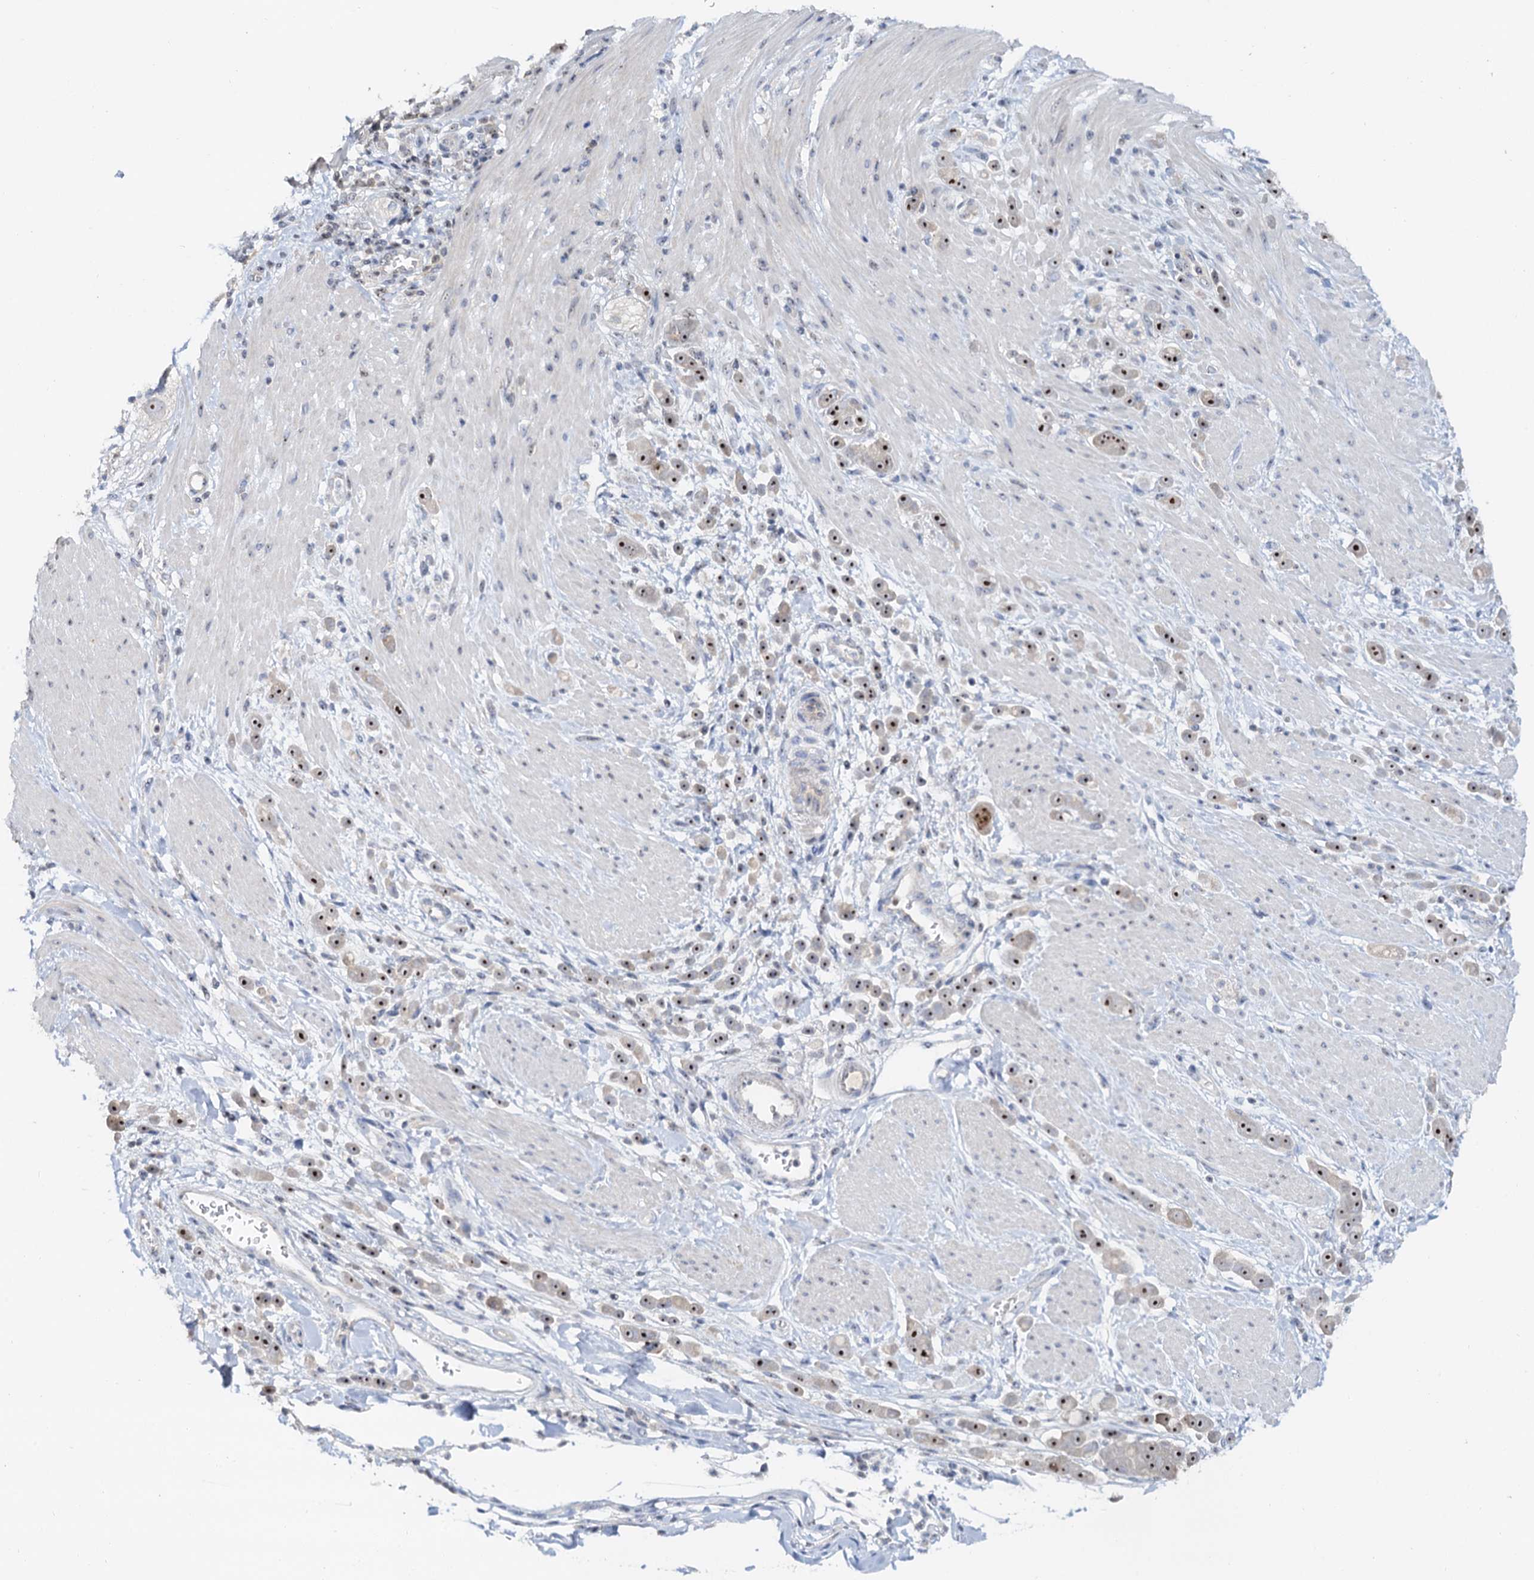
{"staining": {"intensity": "moderate", "quantity": ">75%", "location": "nuclear"}, "tissue": "pancreatic cancer", "cell_type": "Tumor cells", "image_type": "cancer", "snomed": [{"axis": "morphology", "description": "Normal tissue, NOS"}, {"axis": "morphology", "description": "Adenocarcinoma, NOS"}, {"axis": "topography", "description": "Pancreas"}], "caption": "The image reveals staining of adenocarcinoma (pancreatic), revealing moderate nuclear protein staining (brown color) within tumor cells.", "gene": "NOP2", "patient": {"sex": "female", "age": 64}}